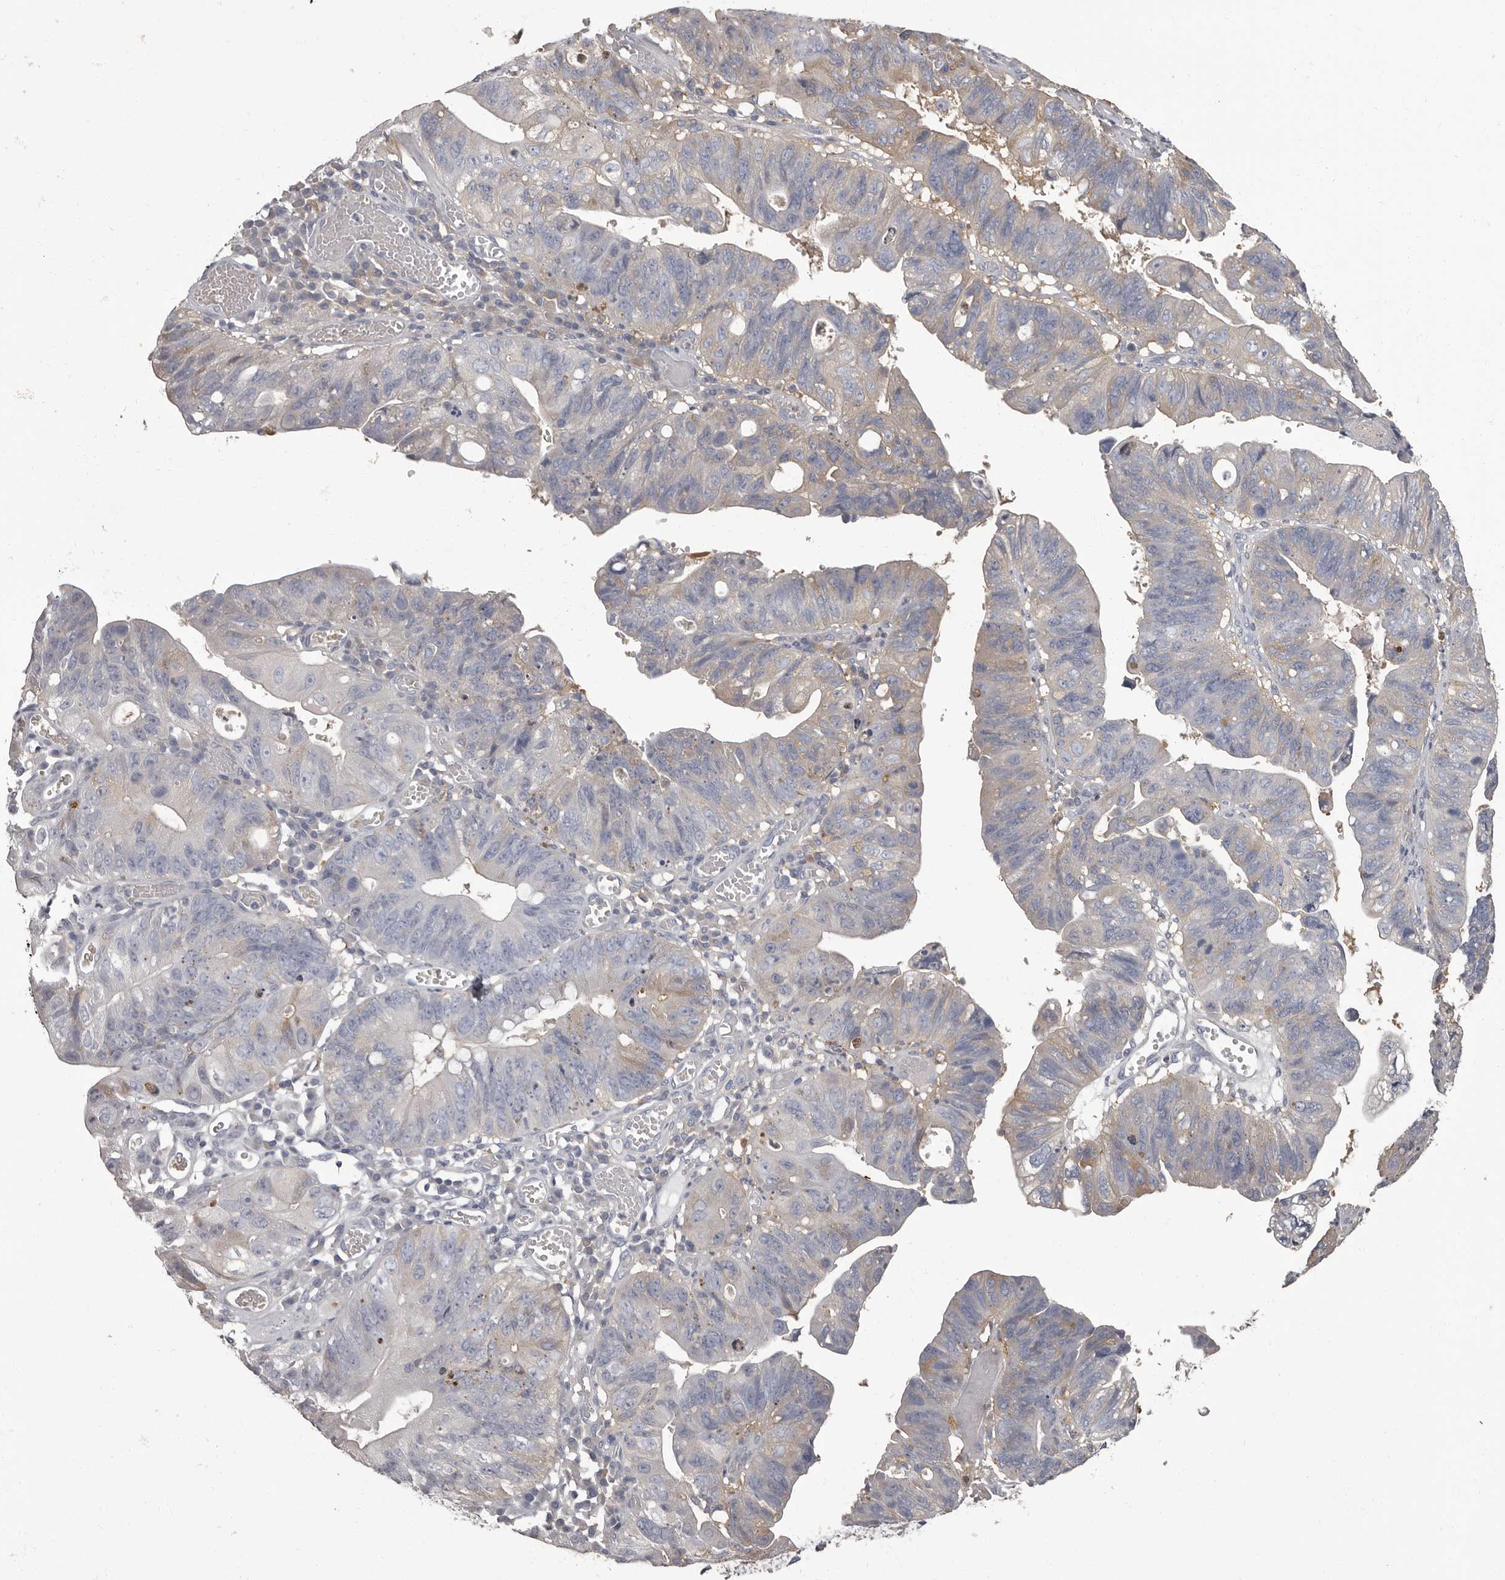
{"staining": {"intensity": "weak", "quantity": "<25%", "location": "cytoplasmic/membranous"}, "tissue": "stomach cancer", "cell_type": "Tumor cells", "image_type": "cancer", "snomed": [{"axis": "morphology", "description": "Adenocarcinoma, NOS"}, {"axis": "topography", "description": "Stomach"}], "caption": "High power microscopy image of an immunohistochemistry (IHC) photomicrograph of stomach cancer (adenocarcinoma), revealing no significant positivity in tumor cells.", "gene": "APEH", "patient": {"sex": "male", "age": 59}}